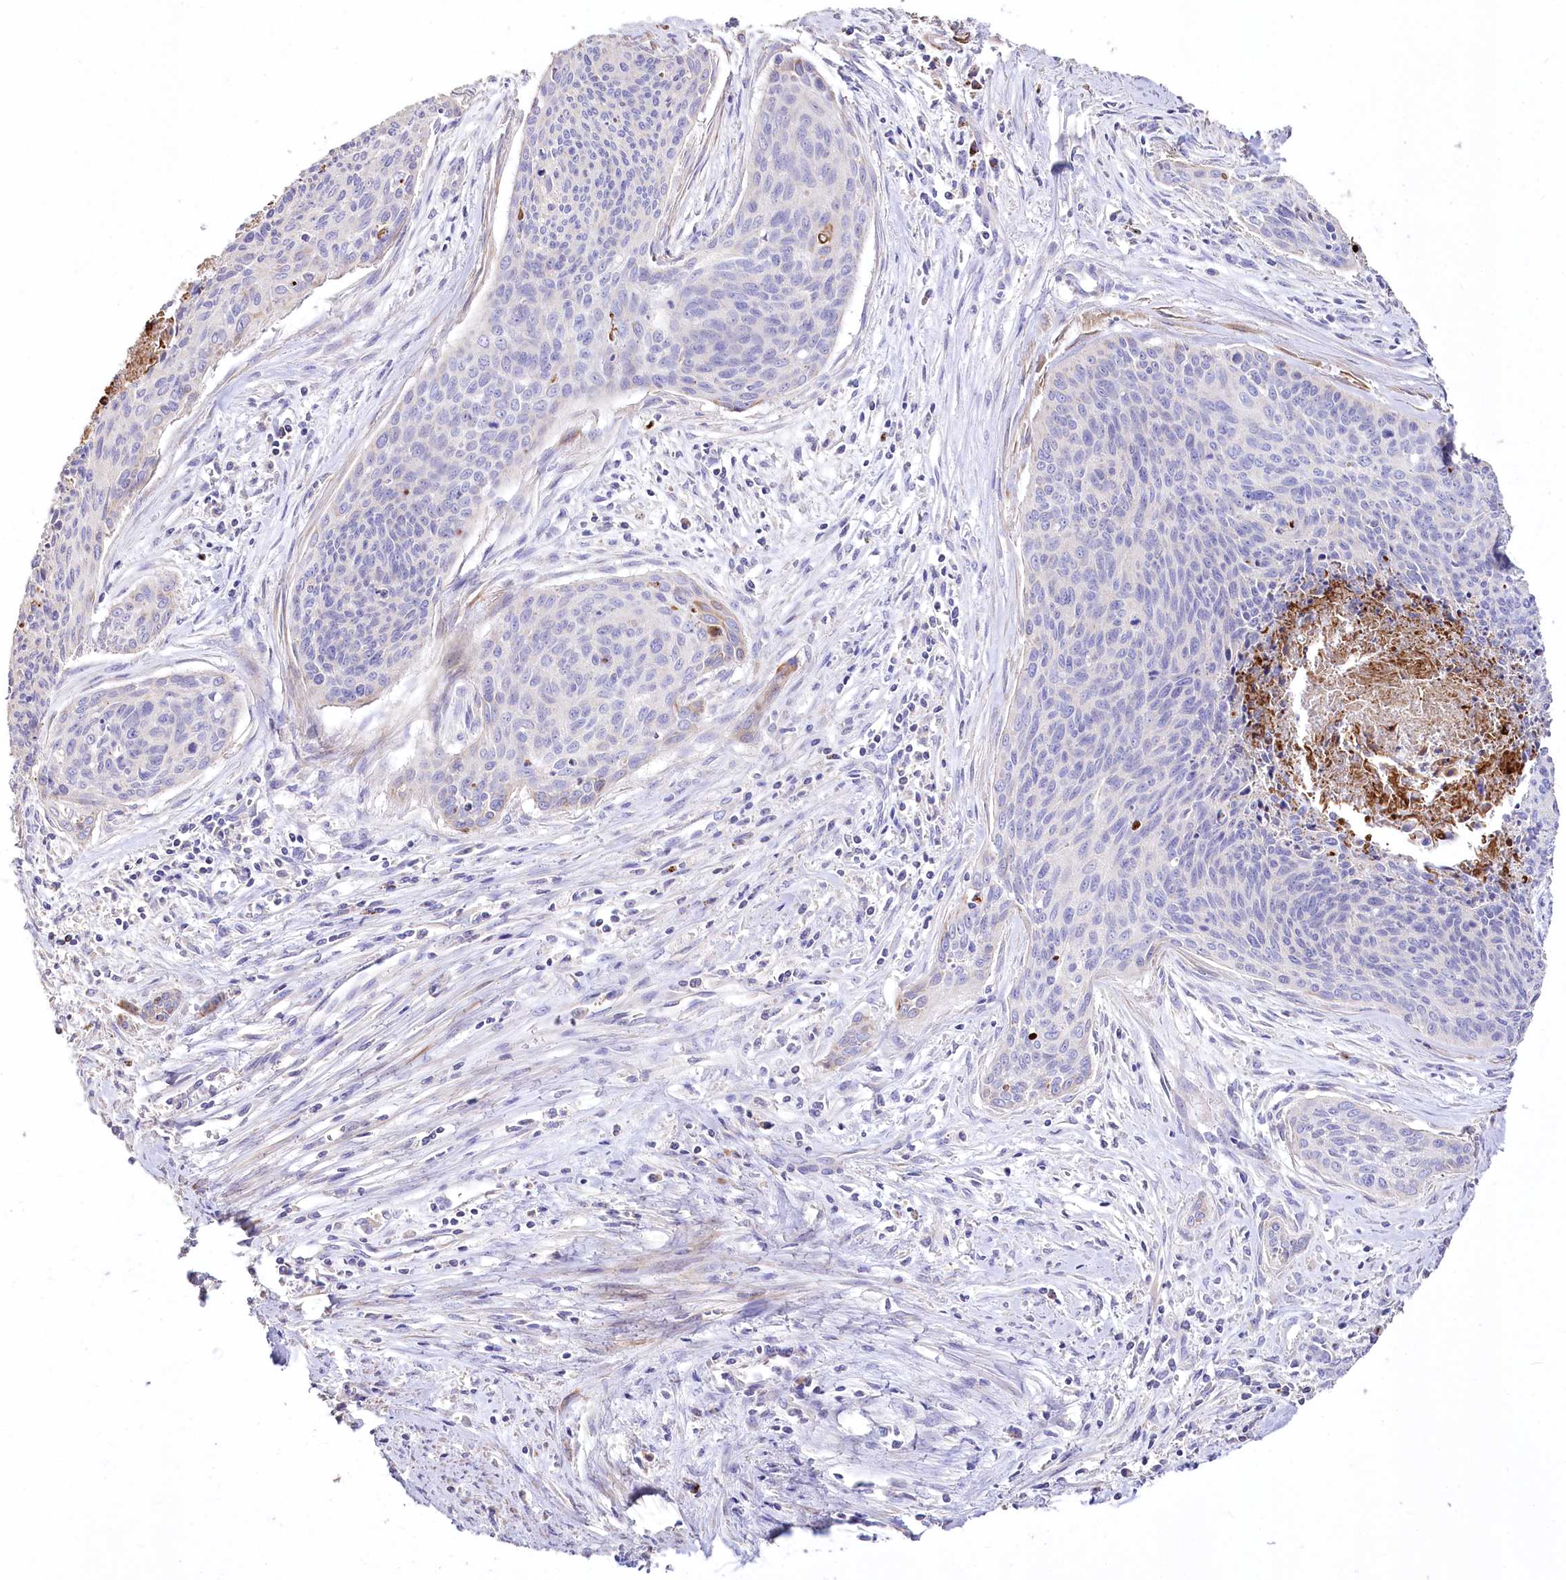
{"staining": {"intensity": "negative", "quantity": "none", "location": "none"}, "tissue": "cervical cancer", "cell_type": "Tumor cells", "image_type": "cancer", "snomed": [{"axis": "morphology", "description": "Squamous cell carcinoma, NOS"}, {"axis": "topography", "description": "Cervix"}], "caption": "There is no significant positivity in tumor cells of cervical squamous cell carcinoma.", "gene": "PTER", "patient": {"sex": "female", "age": 55}}